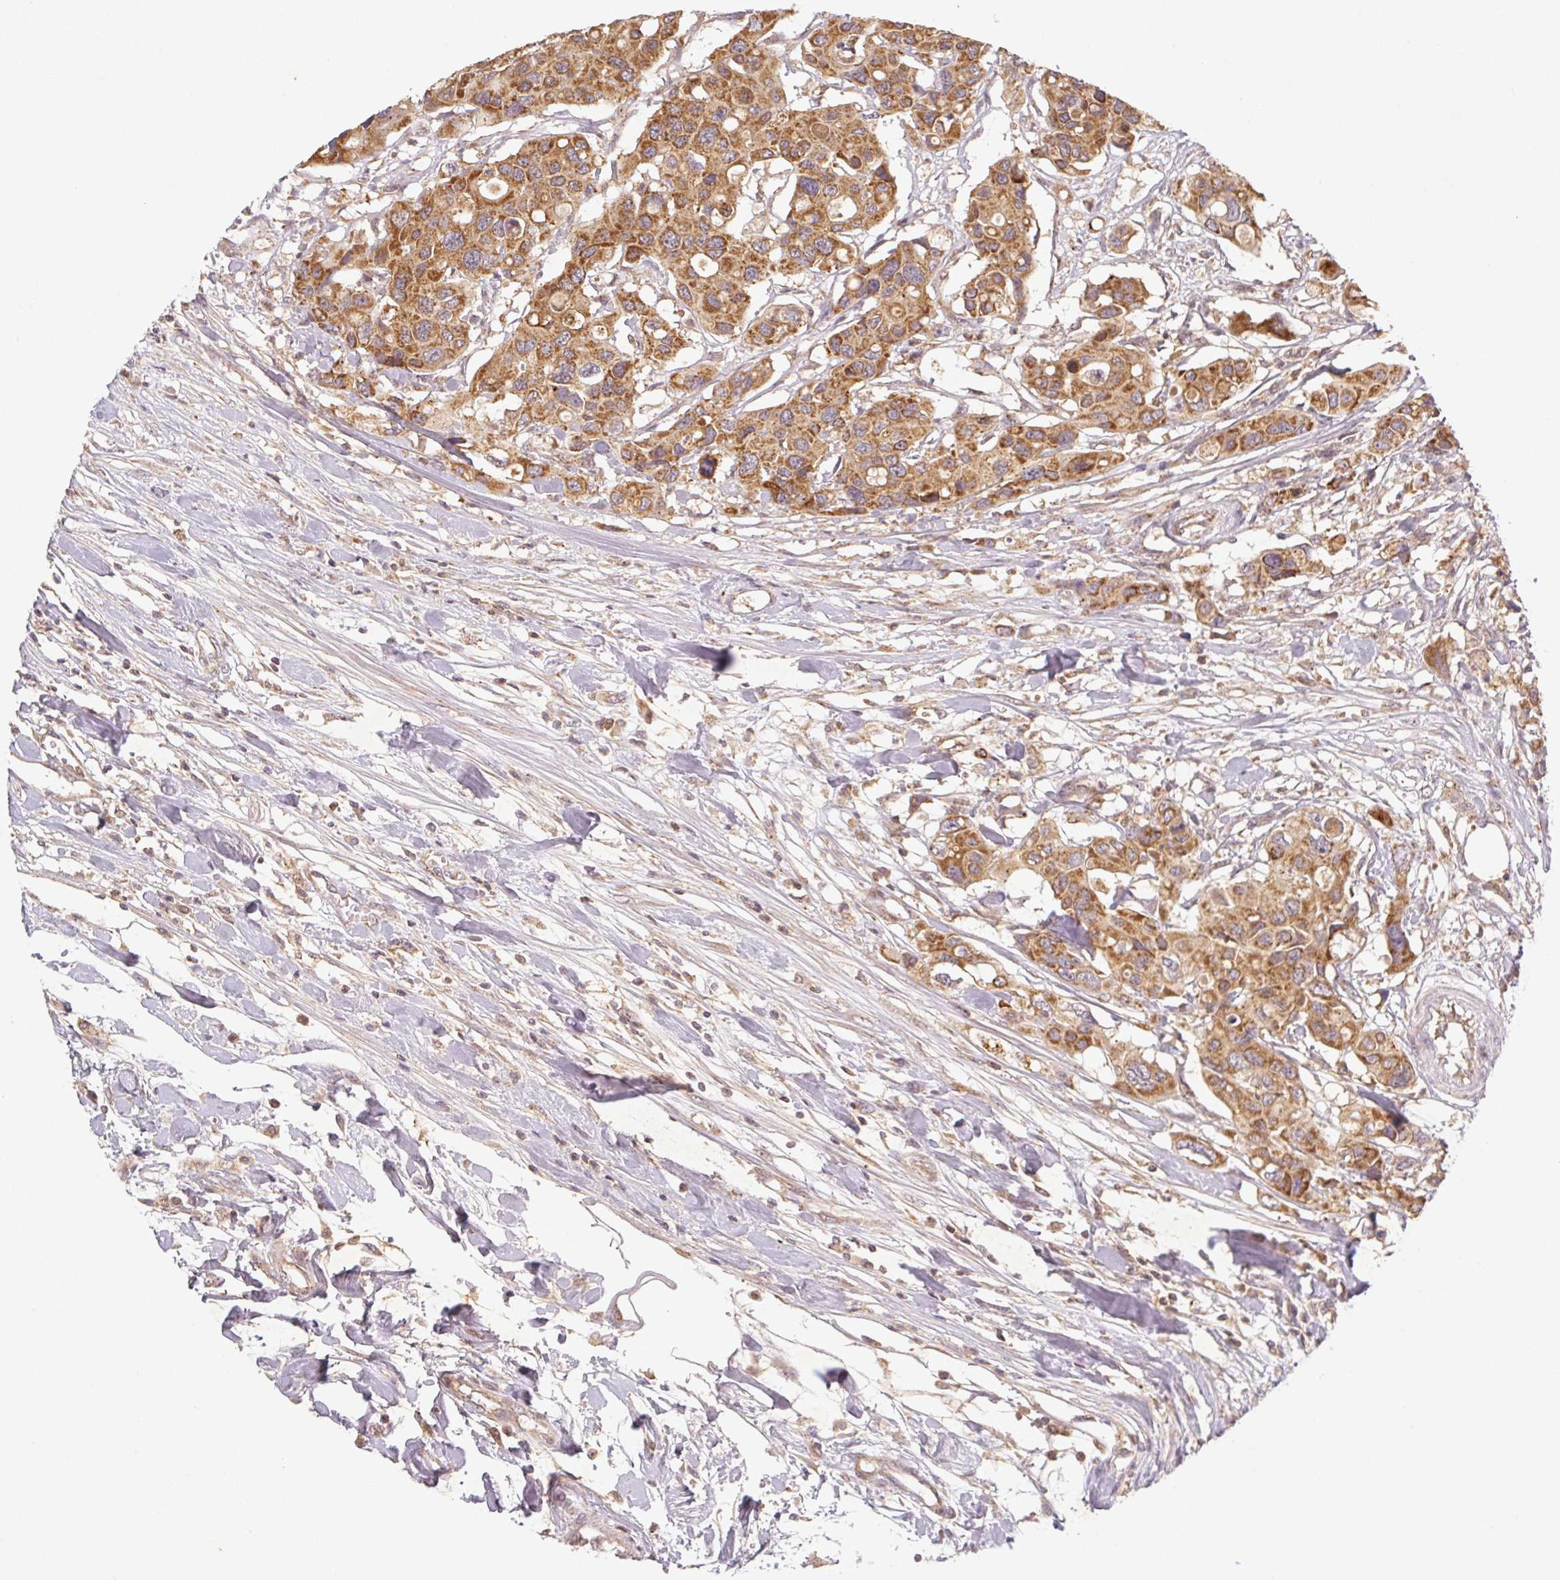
{"staining": {"intensity": "moderate", "quantity": ">75%", "location": "cytoplasmic/membranous"}, "tissue": "colorectal cancer", "cell_type": "Tumor cells", "image_type": "cancer", "snomed": [{"axis": "morphology", "description": "Adenocarcinoma, NOS"}, {"axis": "topography", "description": "Colon"}], "caption": "Brown immunohistochemical staining in adenocarcinoma (colorectal) displays moderate cytoplasmic/membranous expression in about >75% of tumor cells.", "gene": "MTHFD1", "patient": {"sex": "male", "age": 77}}